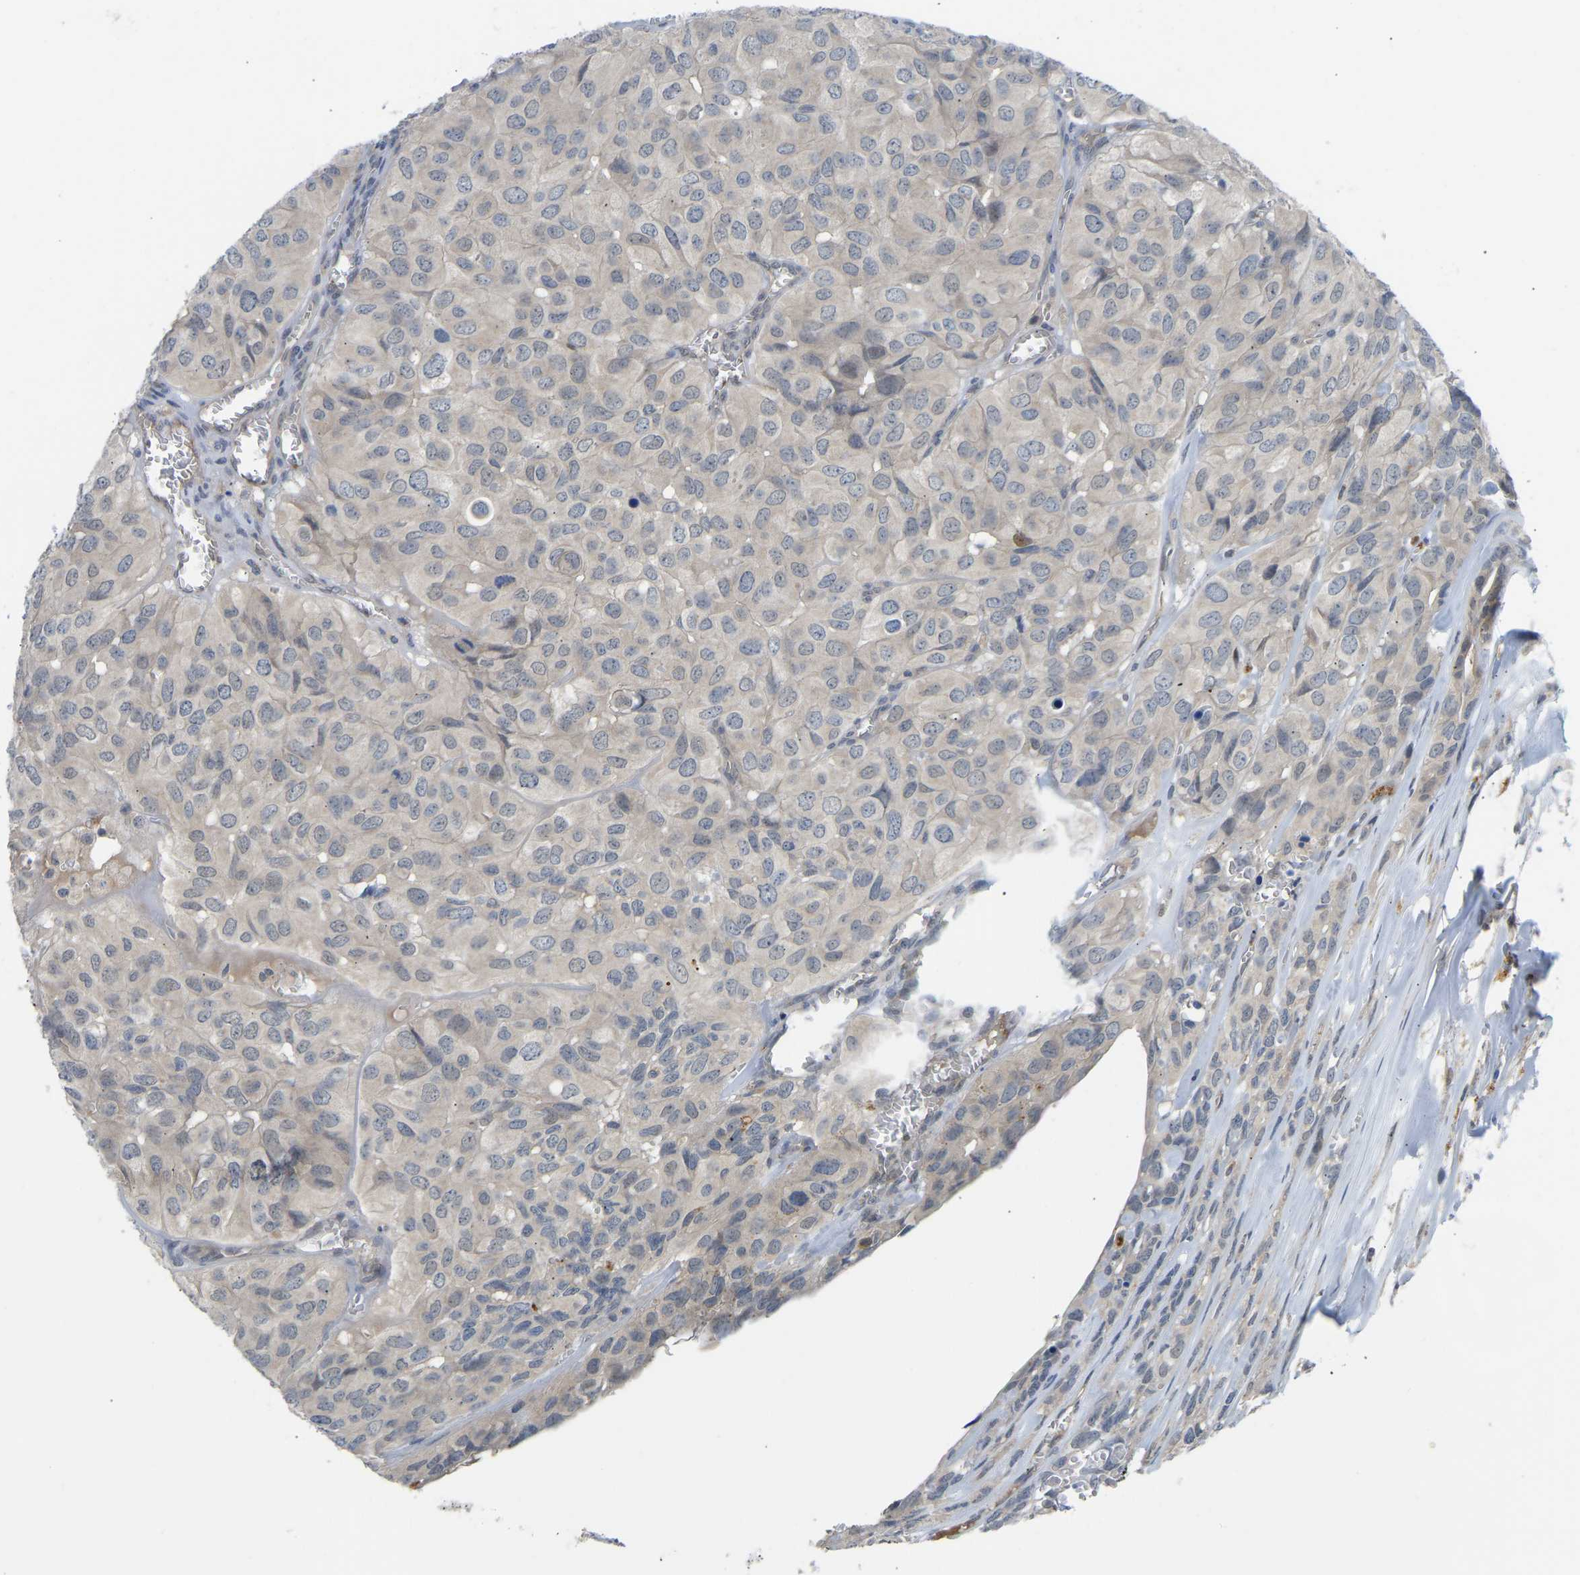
{"staining": {"intensity": "negative", "quantity": "none", "location": "none"}, "tissue": "head and neck cancer", "cell_type": "Tumor cells", "image_type": "cancer", "snomed": [{"axis": "morphology", "description": "Adenocarcinoma, NOS"}, {"axis": "topography", "description": "Salivary gland, NOS"}, {"axis": "topography", "description": "Head-Neck"}], "caption": "Immunohistochemistry micrograph of head and neck cancer (adenocarcinoma) stained for a protein (brown), which displays no expression in tumor cells.", "gene": "ZNF251", "patient": {"sex": "female", "age": 76}}